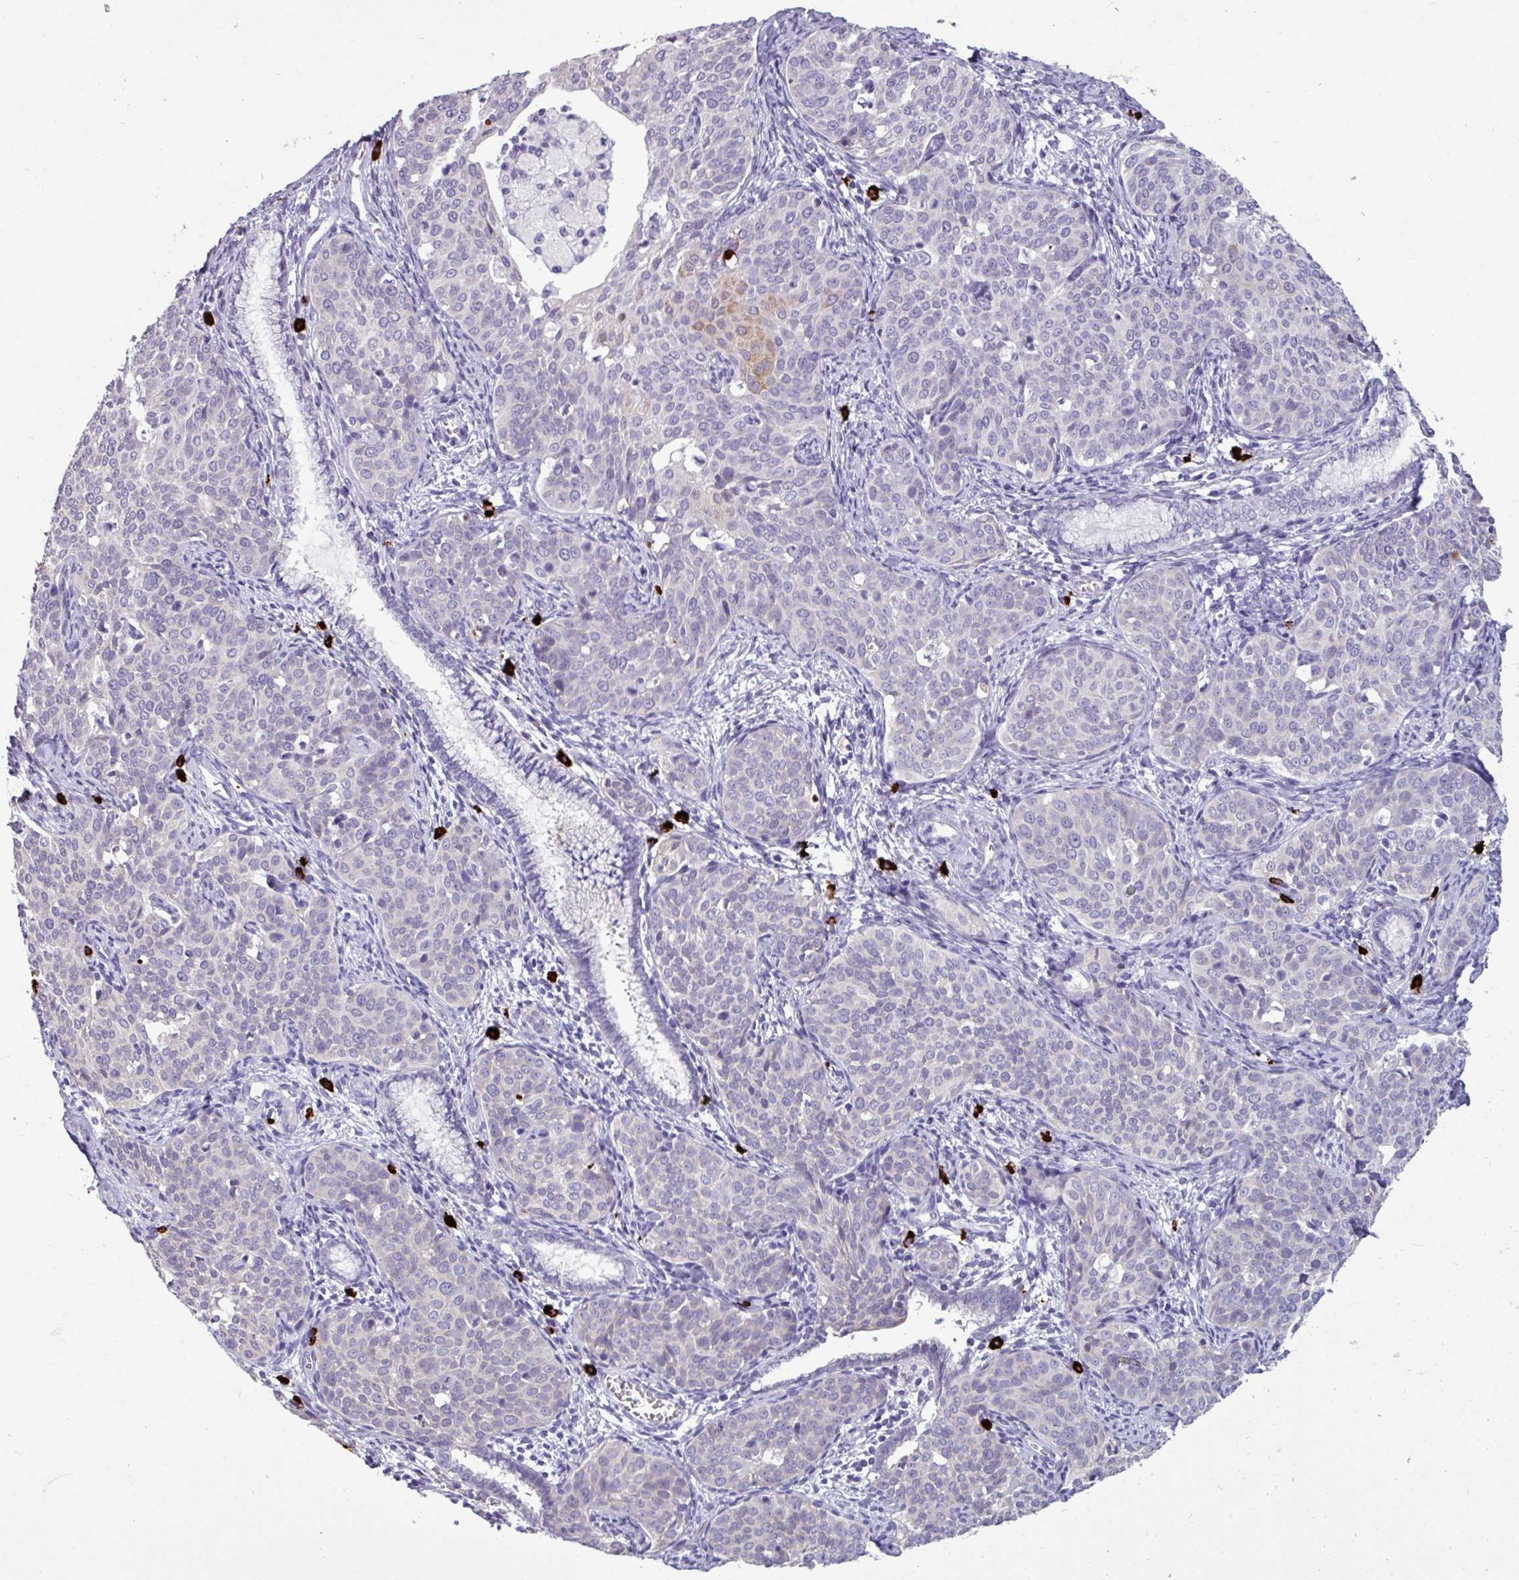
{"staining": {"intensity": "negative", "quantity": "none", "location": "none"}, "tissue": "cervical cancer", "cell_type": "Tumor cells", "image_type": "cancer", "snomed": [{"axis": "morphology", "description": "Squamous cell carcinoma, NOS"}, {"axis": "topography", "description": "Cervix"}], "caption": "A histopathology image of squamous cell carcinoma (cervical) stained for a protein shows no brown staining in tumor cells. (DAB (3,3'-diaminobenzidine) immunohistochemistry (IHC), high magnification).", "gene": "TRIM39", "patient": {"sex": "female", "age": 44}}